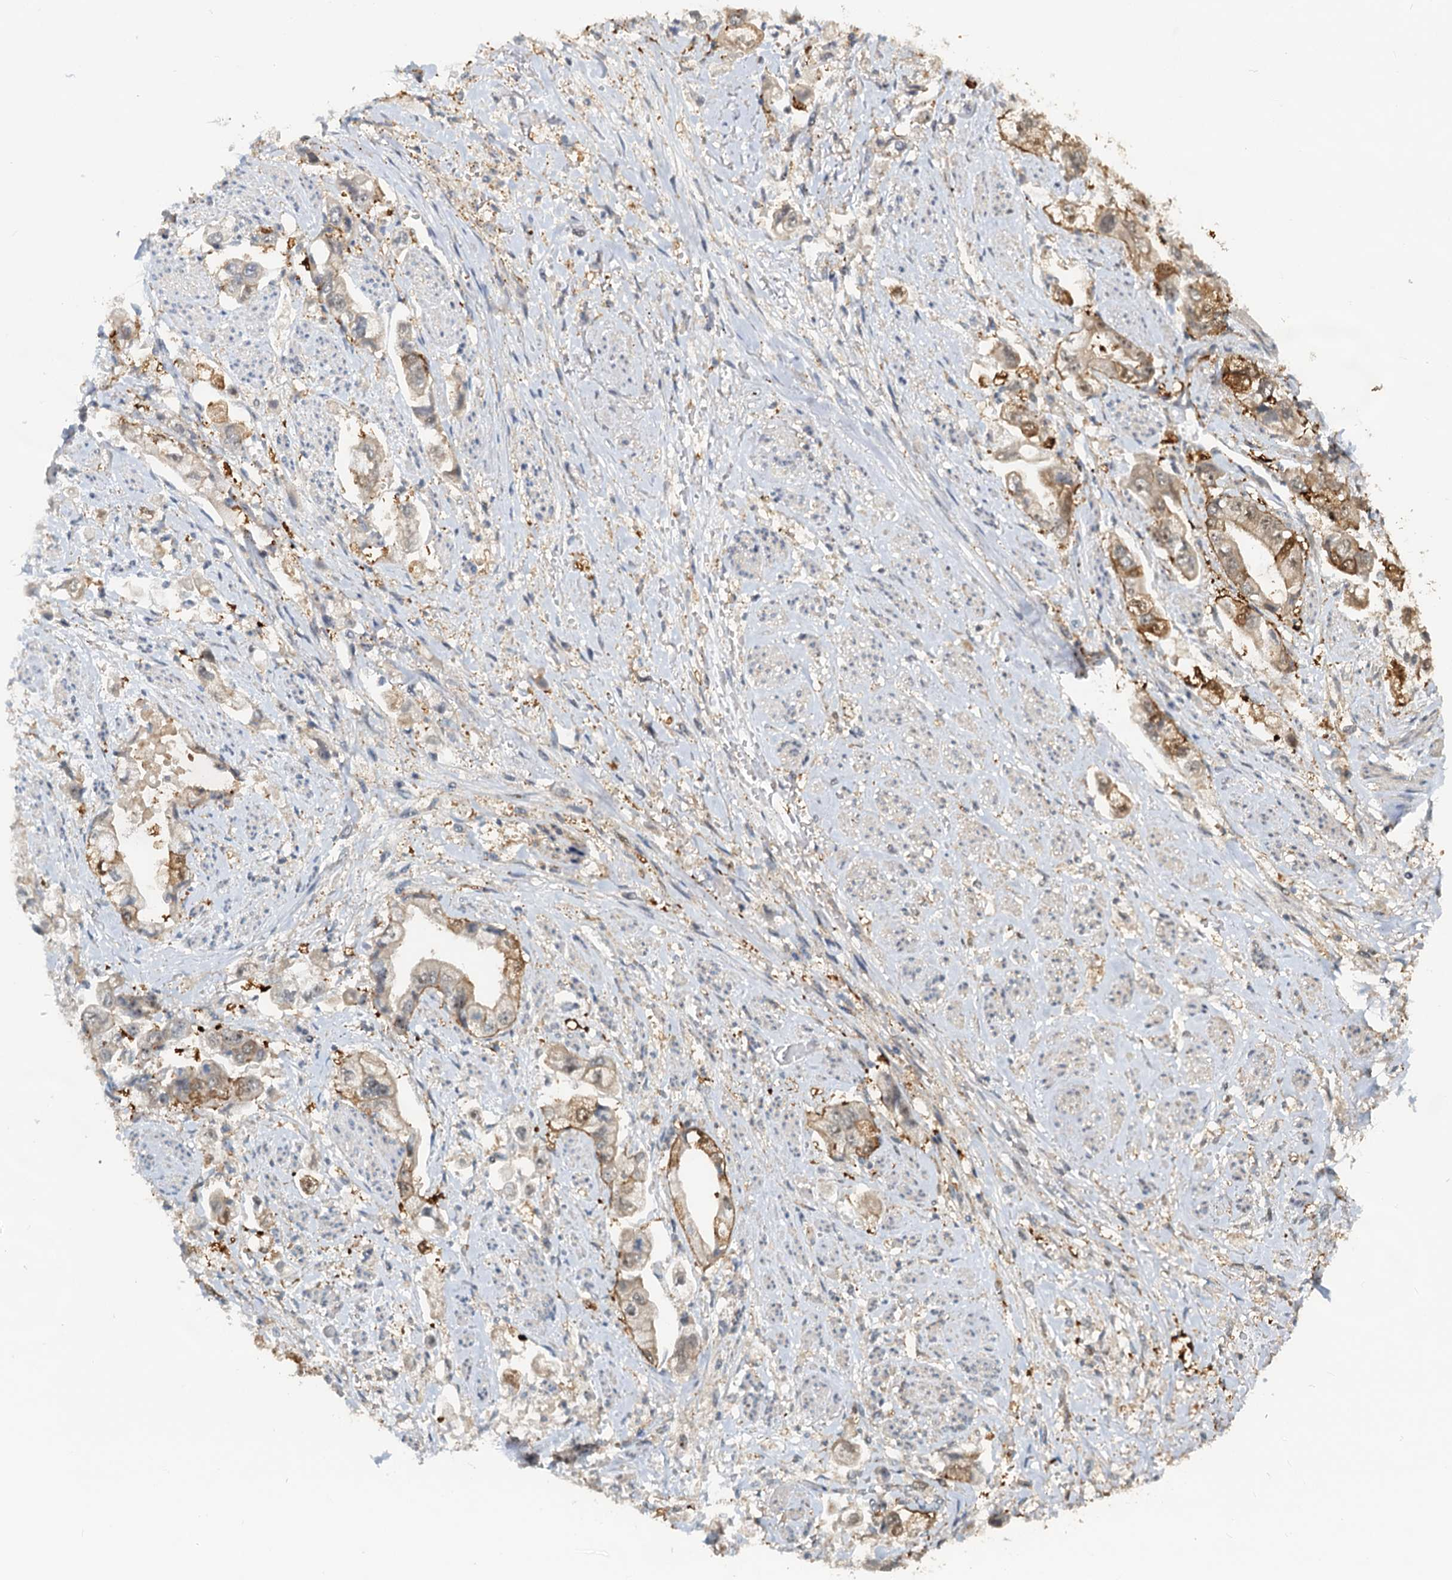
{"staining": {"intensity": "weak", "quantity": "25%-75%", "location": "cytoplasmic/membranous"}, "tissue": "stomach cancer", "cell_type": "Tumor cells", "image_type": "cancer", "snomed": [{"axis": "morphology", "description": "Adenocarcinoma, NOS"}, {"axis": "topography", "description": "Stomach"}], "caption": "DAB (3,3'-diaminobenzidine) immunohistochemical staining of stomach adenocarcinoma displays weak cytoplasmic/membranous protein staining in about 25%-75% of tumor cells. (DAB IHC with brightfield microscopy, high magnification).", "gene": "SPINDOC", "patient": {"sex": "male", "age": 62}}